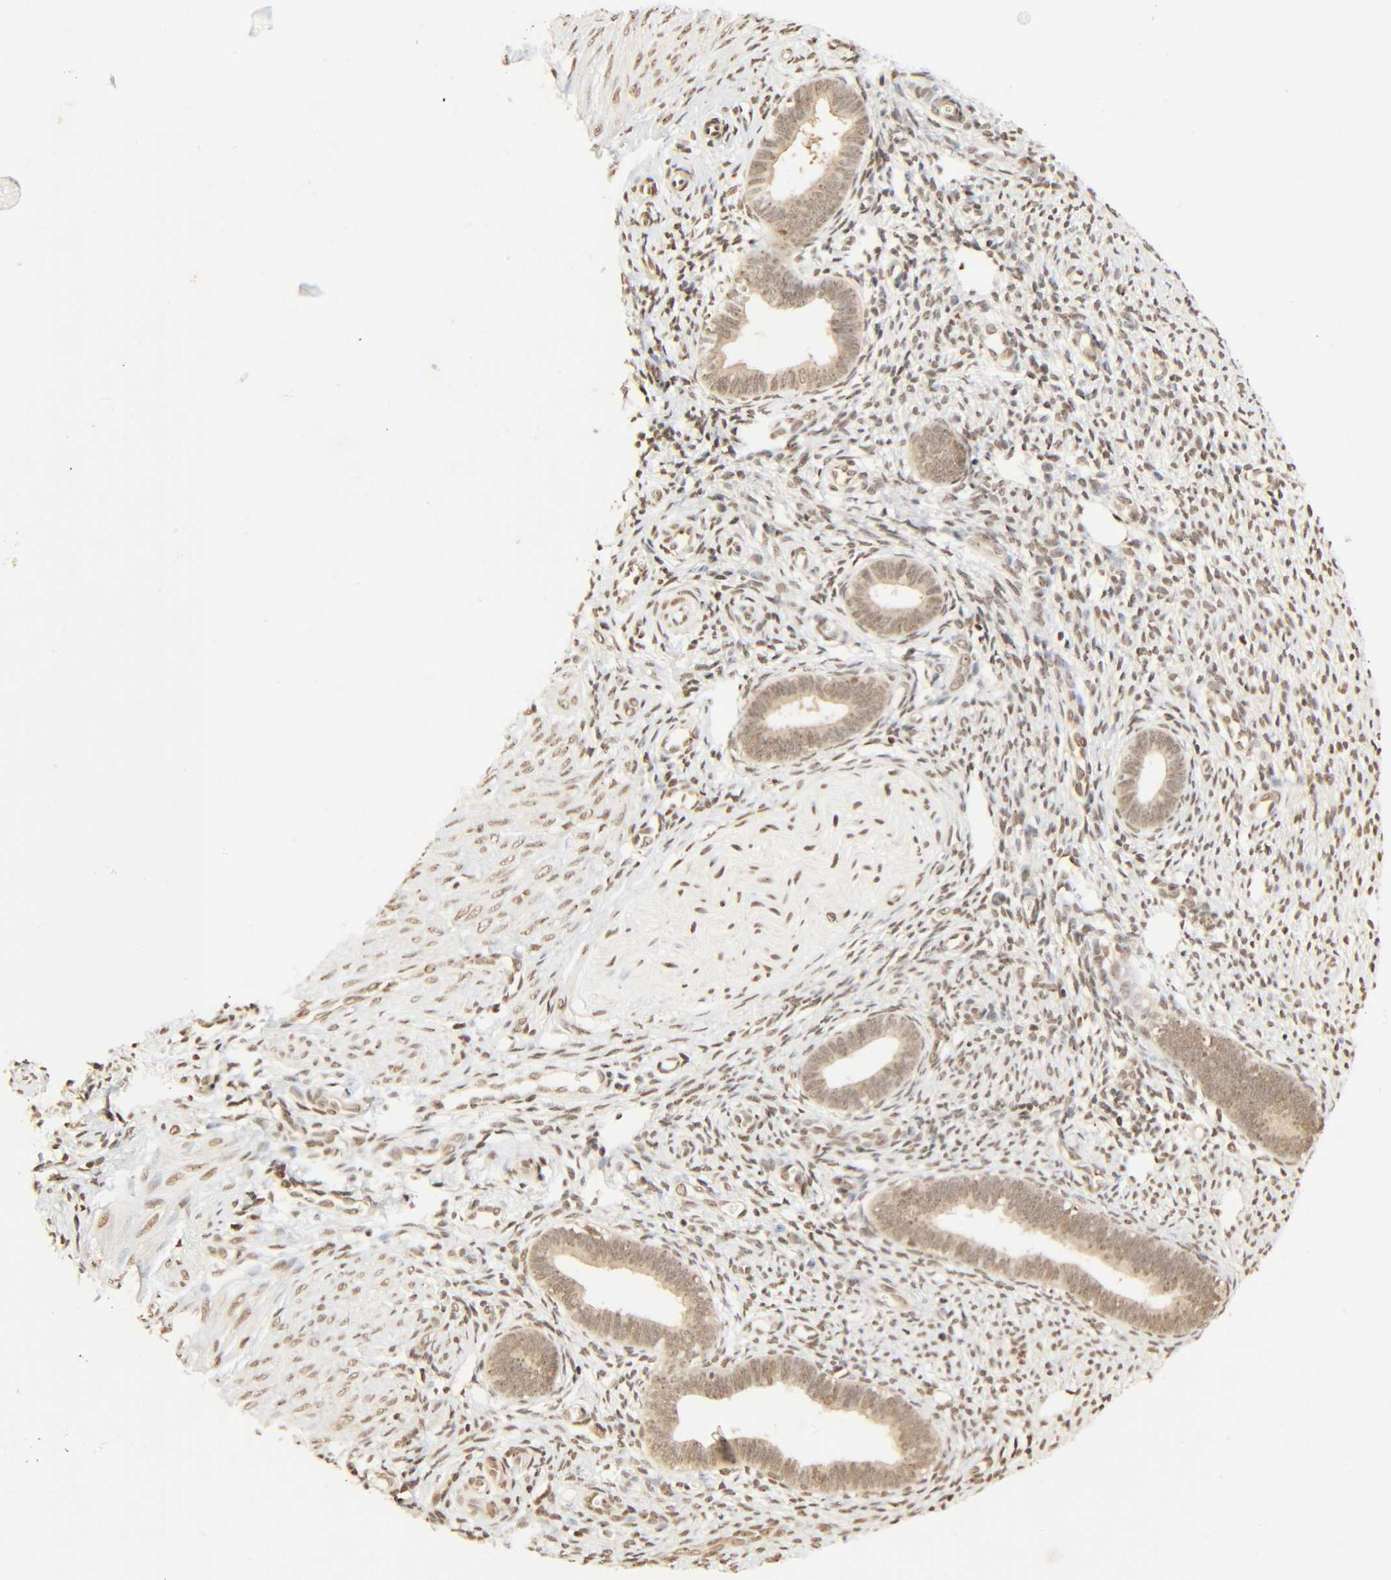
{"staining": {"intensity": "weak", "quantity": "25%-75%", "location": "nuclear"}, "tissue": "endometrium", "cell_type": "Cells in endometrial stroma", "image_type": "normal", "snomed": [{"axis": "morphology", "description": "Normal tissue, NOS"}, {"axis": "topography", "description": "Endometrium"}], "caption": "Immunohistochemistry (IHC) of unremarkable human endometrium exhibits low levels of weak nuclear staining in about 25%-75% of cells in endometrial stroma.", "gene": "UBC", "patient": {"sex": "female", "age": 27}}